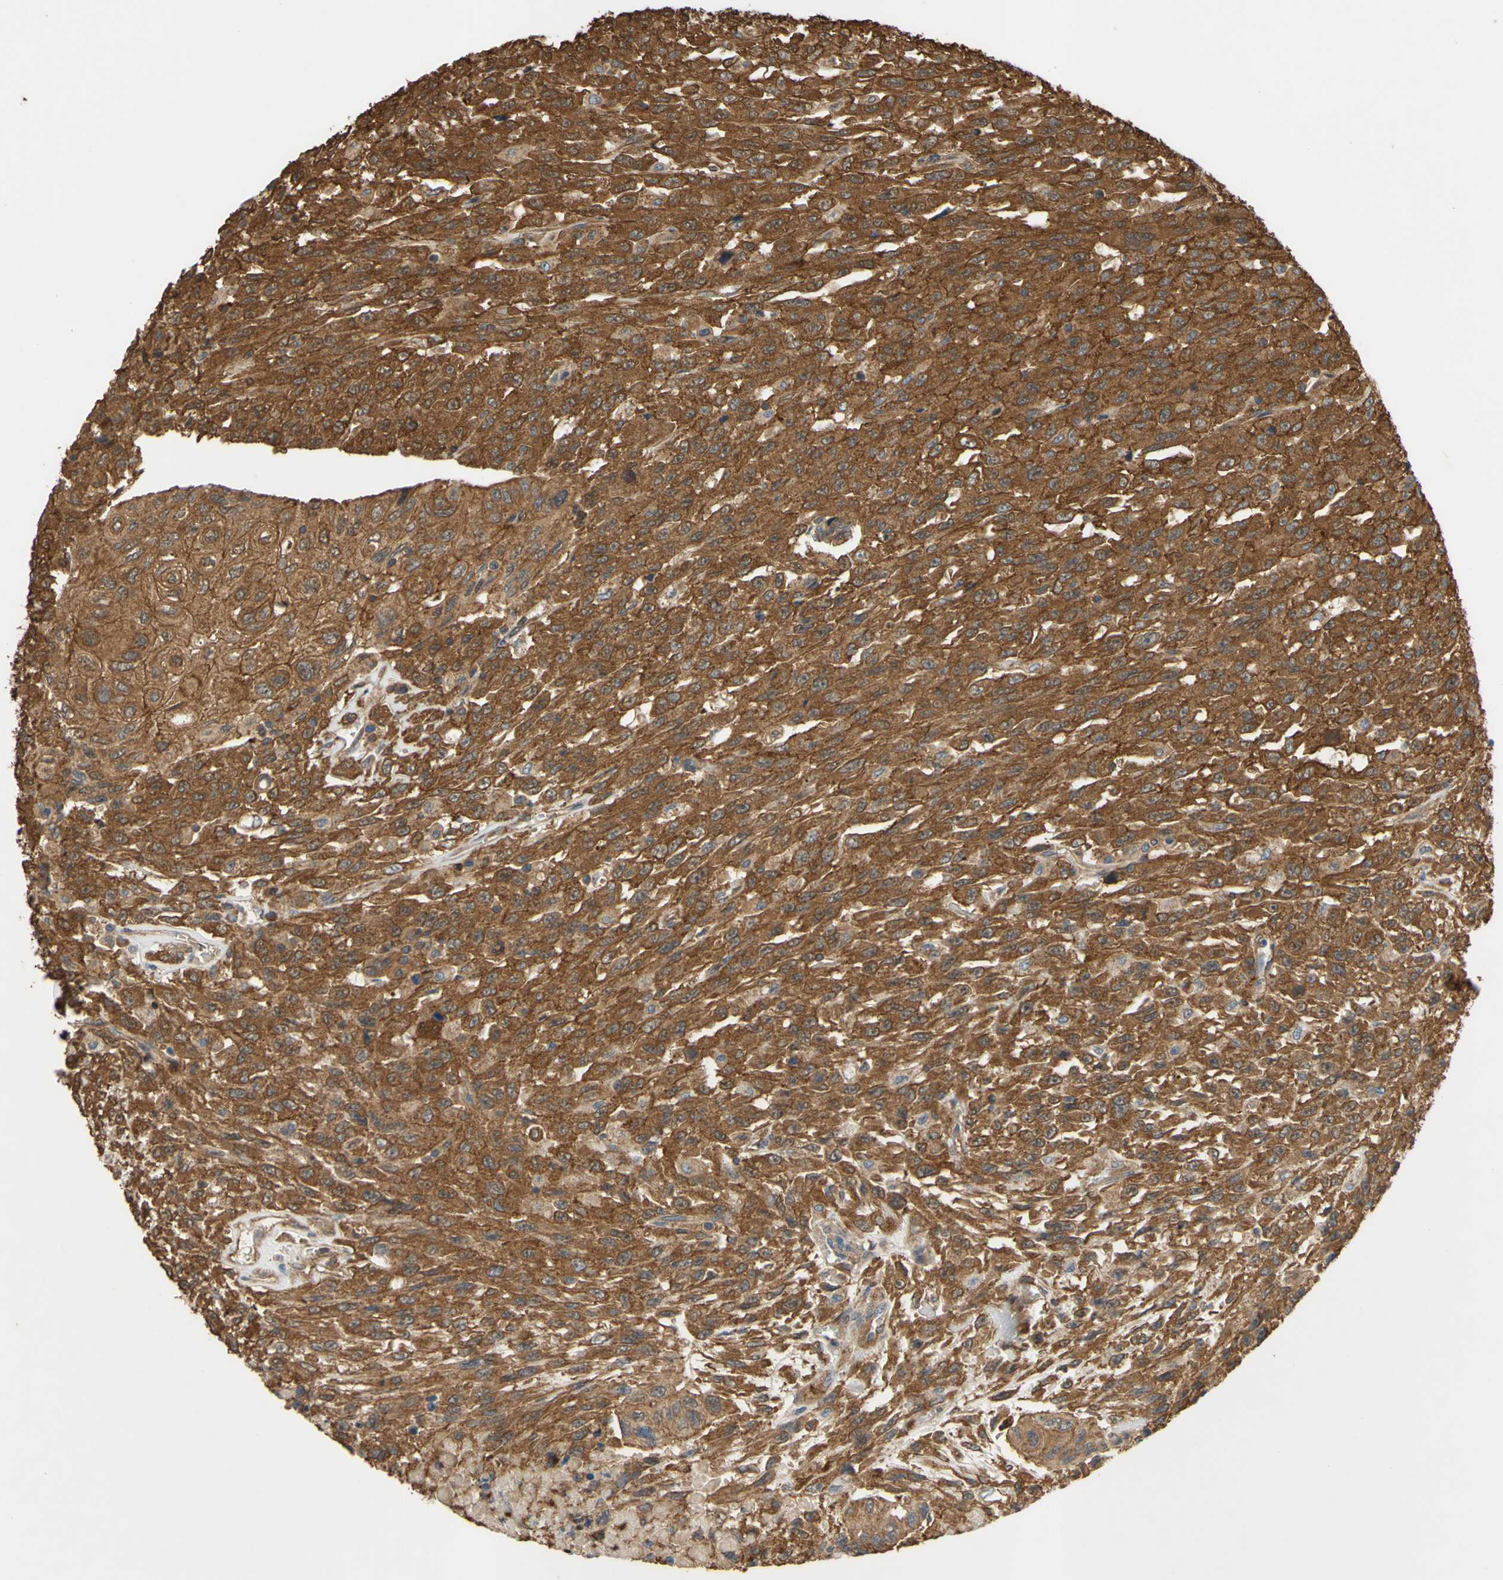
{"staining": {"intensity": "strong", "quantity": ">75%", "location": "cytoplasmic/membranous"}, "tissue": "urothelial cancer", "cell_type": "Tumor cells", "image_type": "cancer", "snomed": [{"axis": "morphology", "description": "Urothelial carcinoma, High grade"}, {"axis": "topography", "description": "Urinary bladder"}], "caption": "Strong cytoplasmic/membranous protein positivity is present in approximately >75% of tumor cells in high-grade urothelial carcinoma. (Brightfield microscopy of DAB IHC at high magnification).", "gene": "CTTN", "patient": {"sex": "male", "age": 66}}